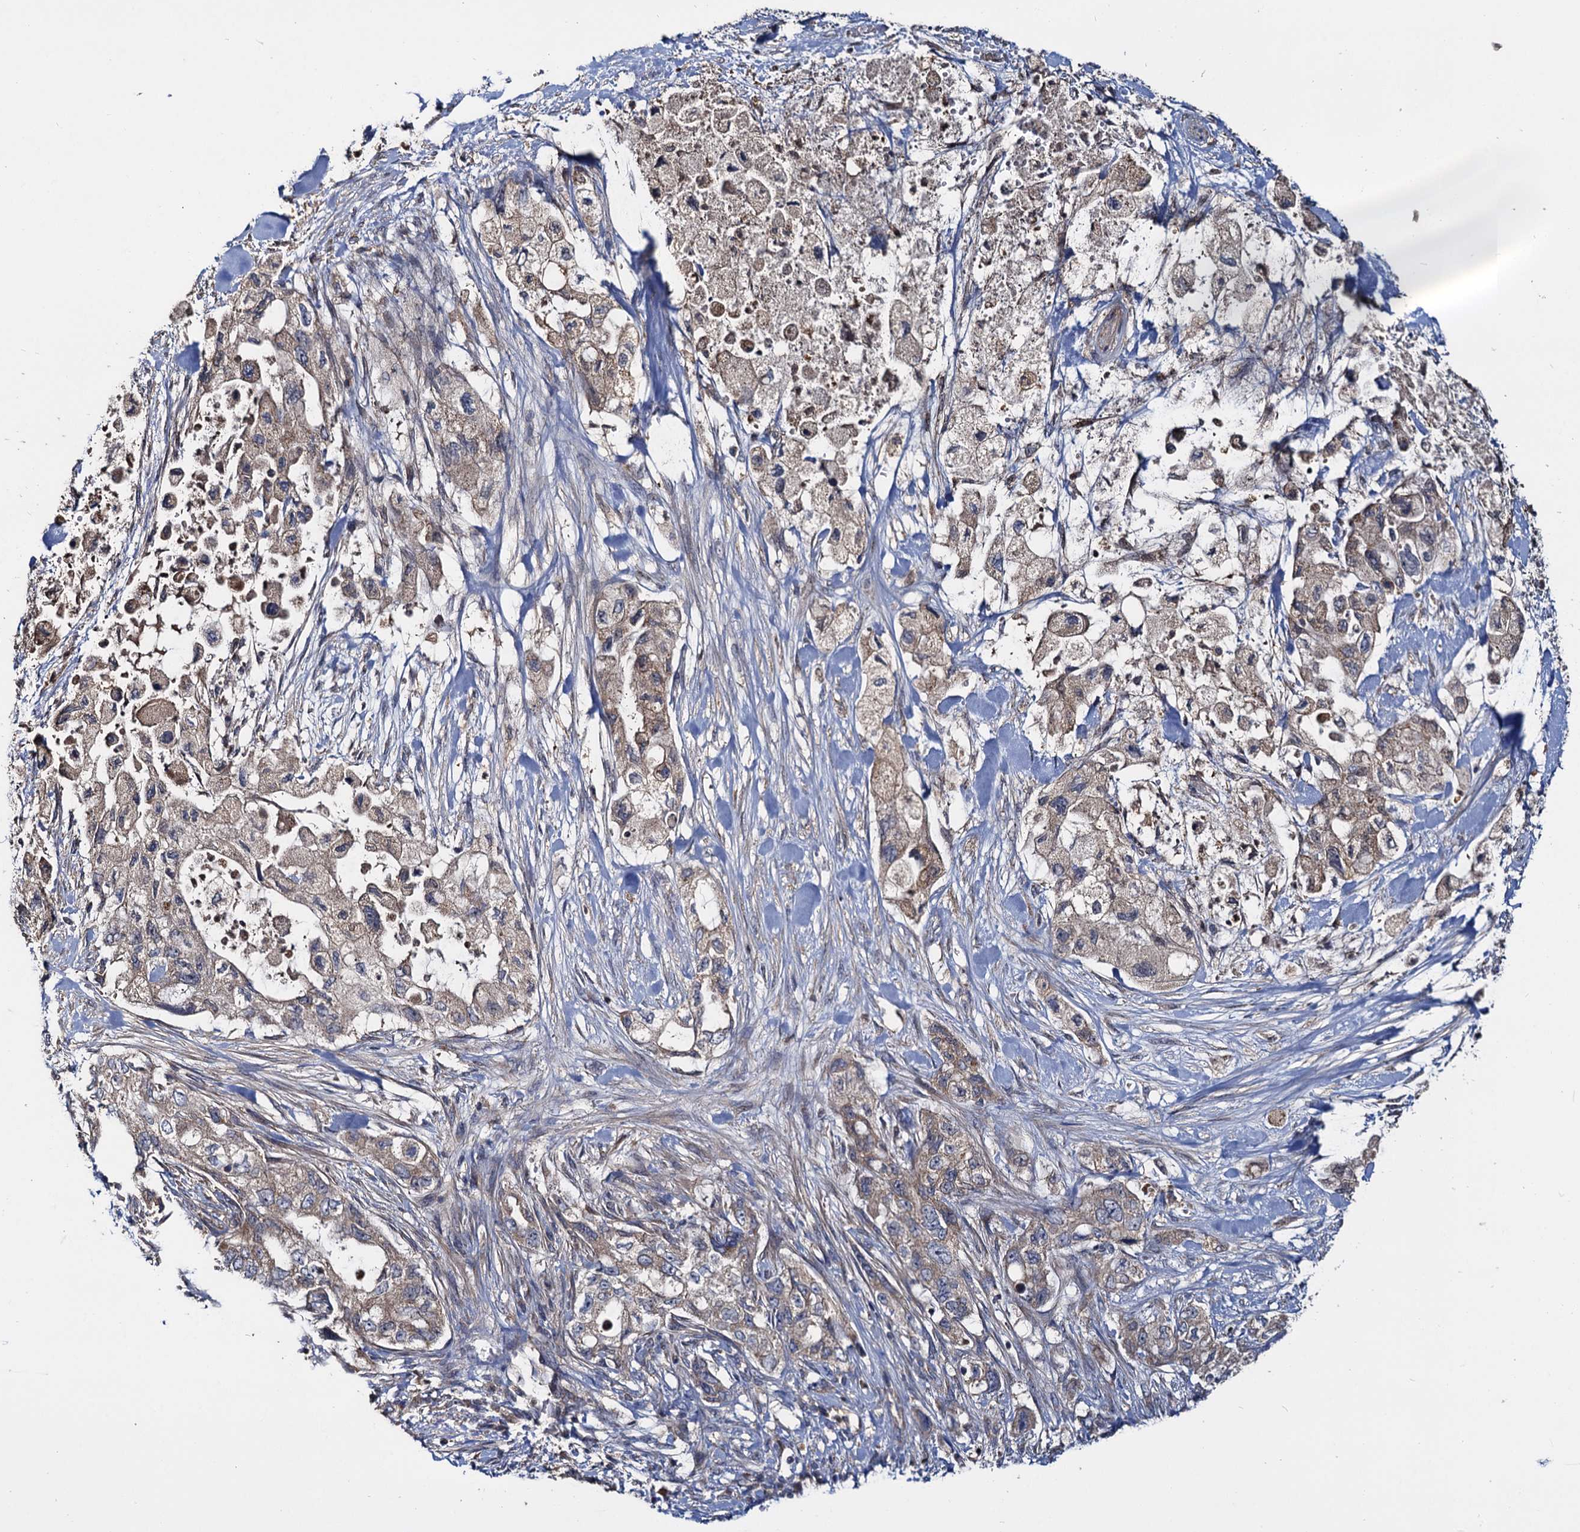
{"staining": {"intensity": "weak", "quantity": "25%-75%", "location": "cytoplasmic/membranous"}, "tissue": "pancreatic cancer", "cell_type": "Tumor cells", "image_type": "cancer", "snomed": [{"axis": "morphology", "description": "Adenocarcinoma, NOS"}, {"axis": "topography", "description": "Pancreas"}], "caption": "Brown immunohistochemical staining in human pancreatic cancer shows weak cytoplasmic/membranous positivity in about 25%-75% of tumor cells. The staining was performed using DAB (3,3'-diaminobenzidine), with brown indicating positive protein expression. Nuclei are stained blue with hematoxylin.", "gene": "CEP192", "patient": {"sex": "female", "age": 73}}